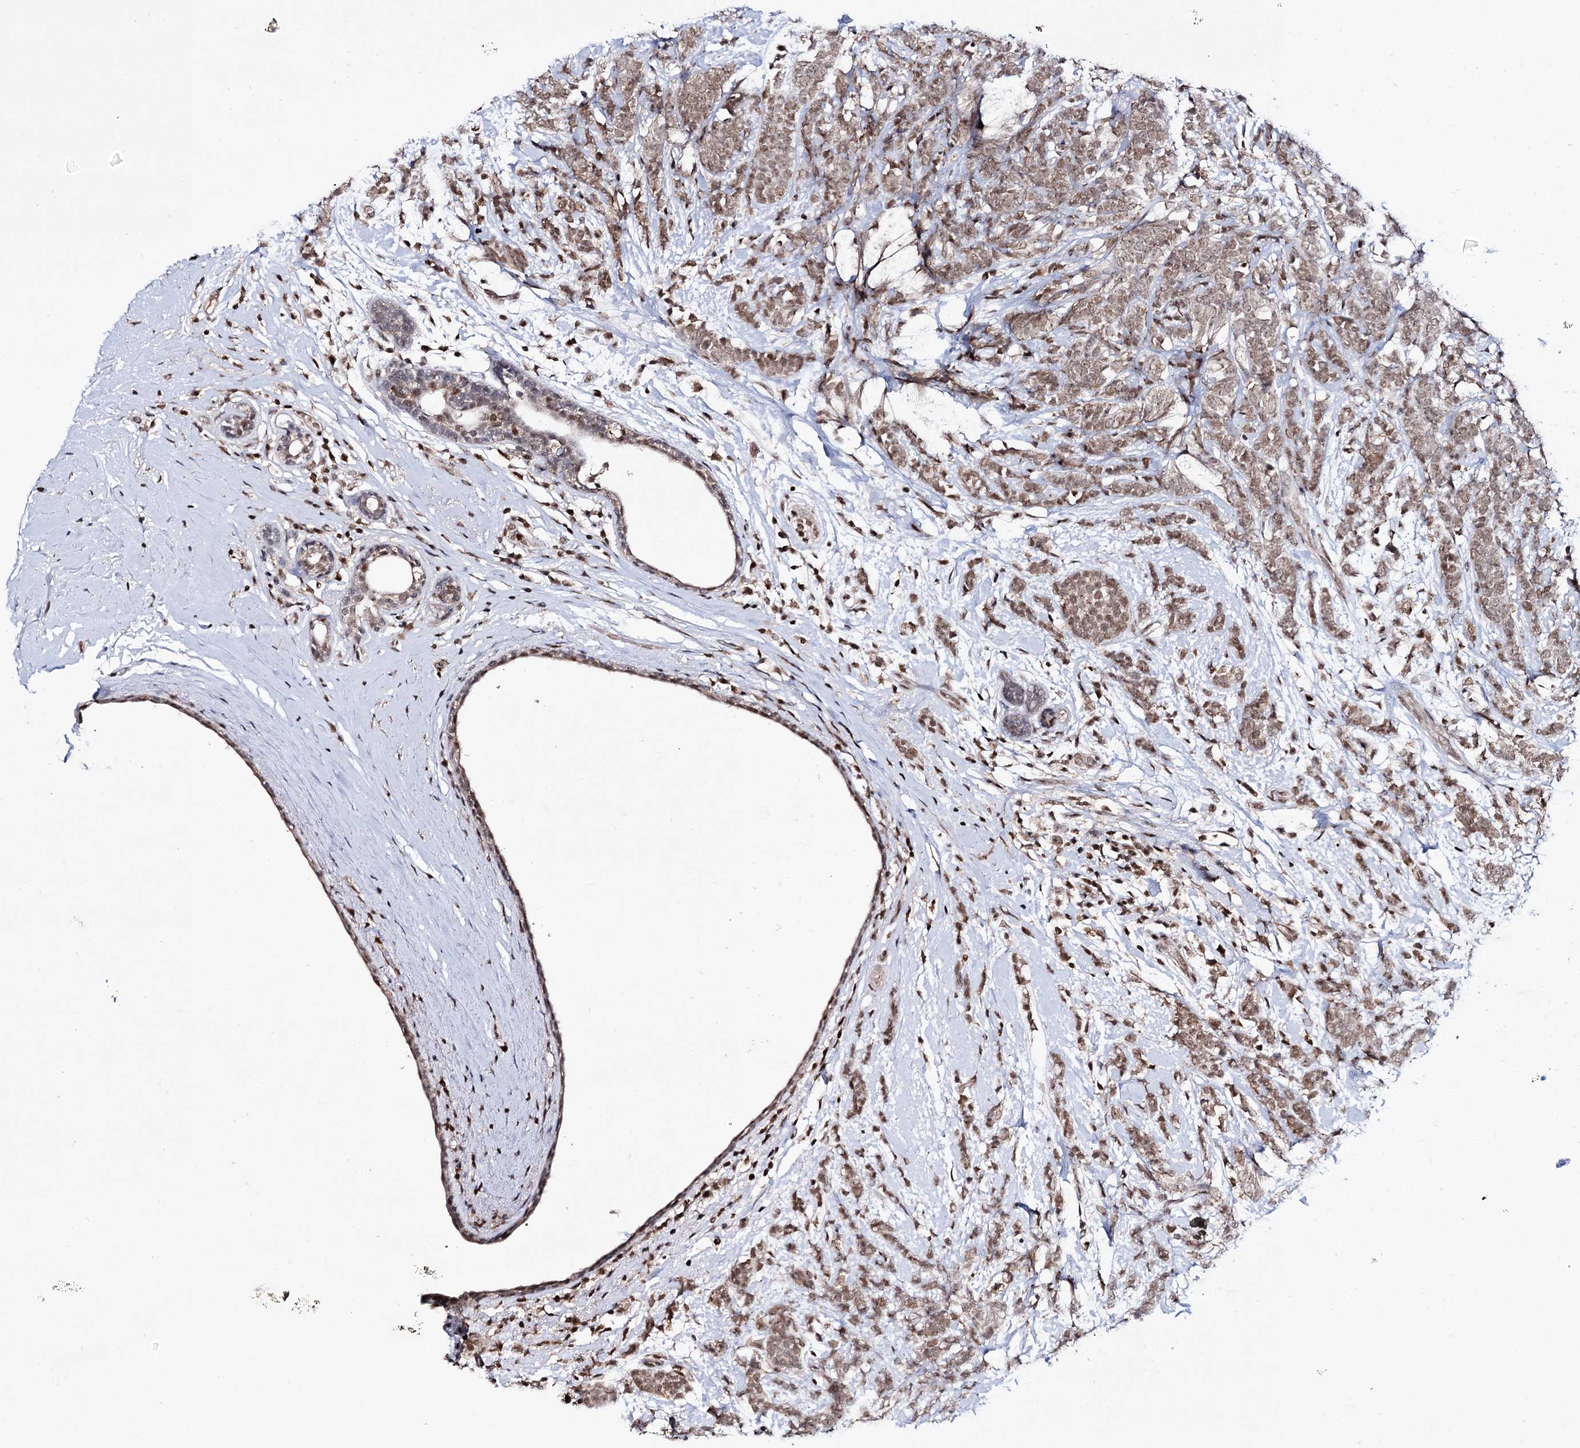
{"staining": {"intensity": "moderate", "quantity": ">75%", "location": "nuclear"}, "tissue": "breast cancer", "cell_type": "Tumor cells", "image_type": "cancer", "snomed": [{"axis": "morphology", "description": "Lobular carcinoma"}, {"axis": "topography", "description": "Breast"}], "caption": "This histopathology image exhibits immunohistochemistry (IHC) staining of human breast cancer (lobular carcinoma), with medium moderate nuclear expression in about >75% of tumor cells.", "gene": "SMCHD1", "patient": {"sex": "female", "age": 58}}